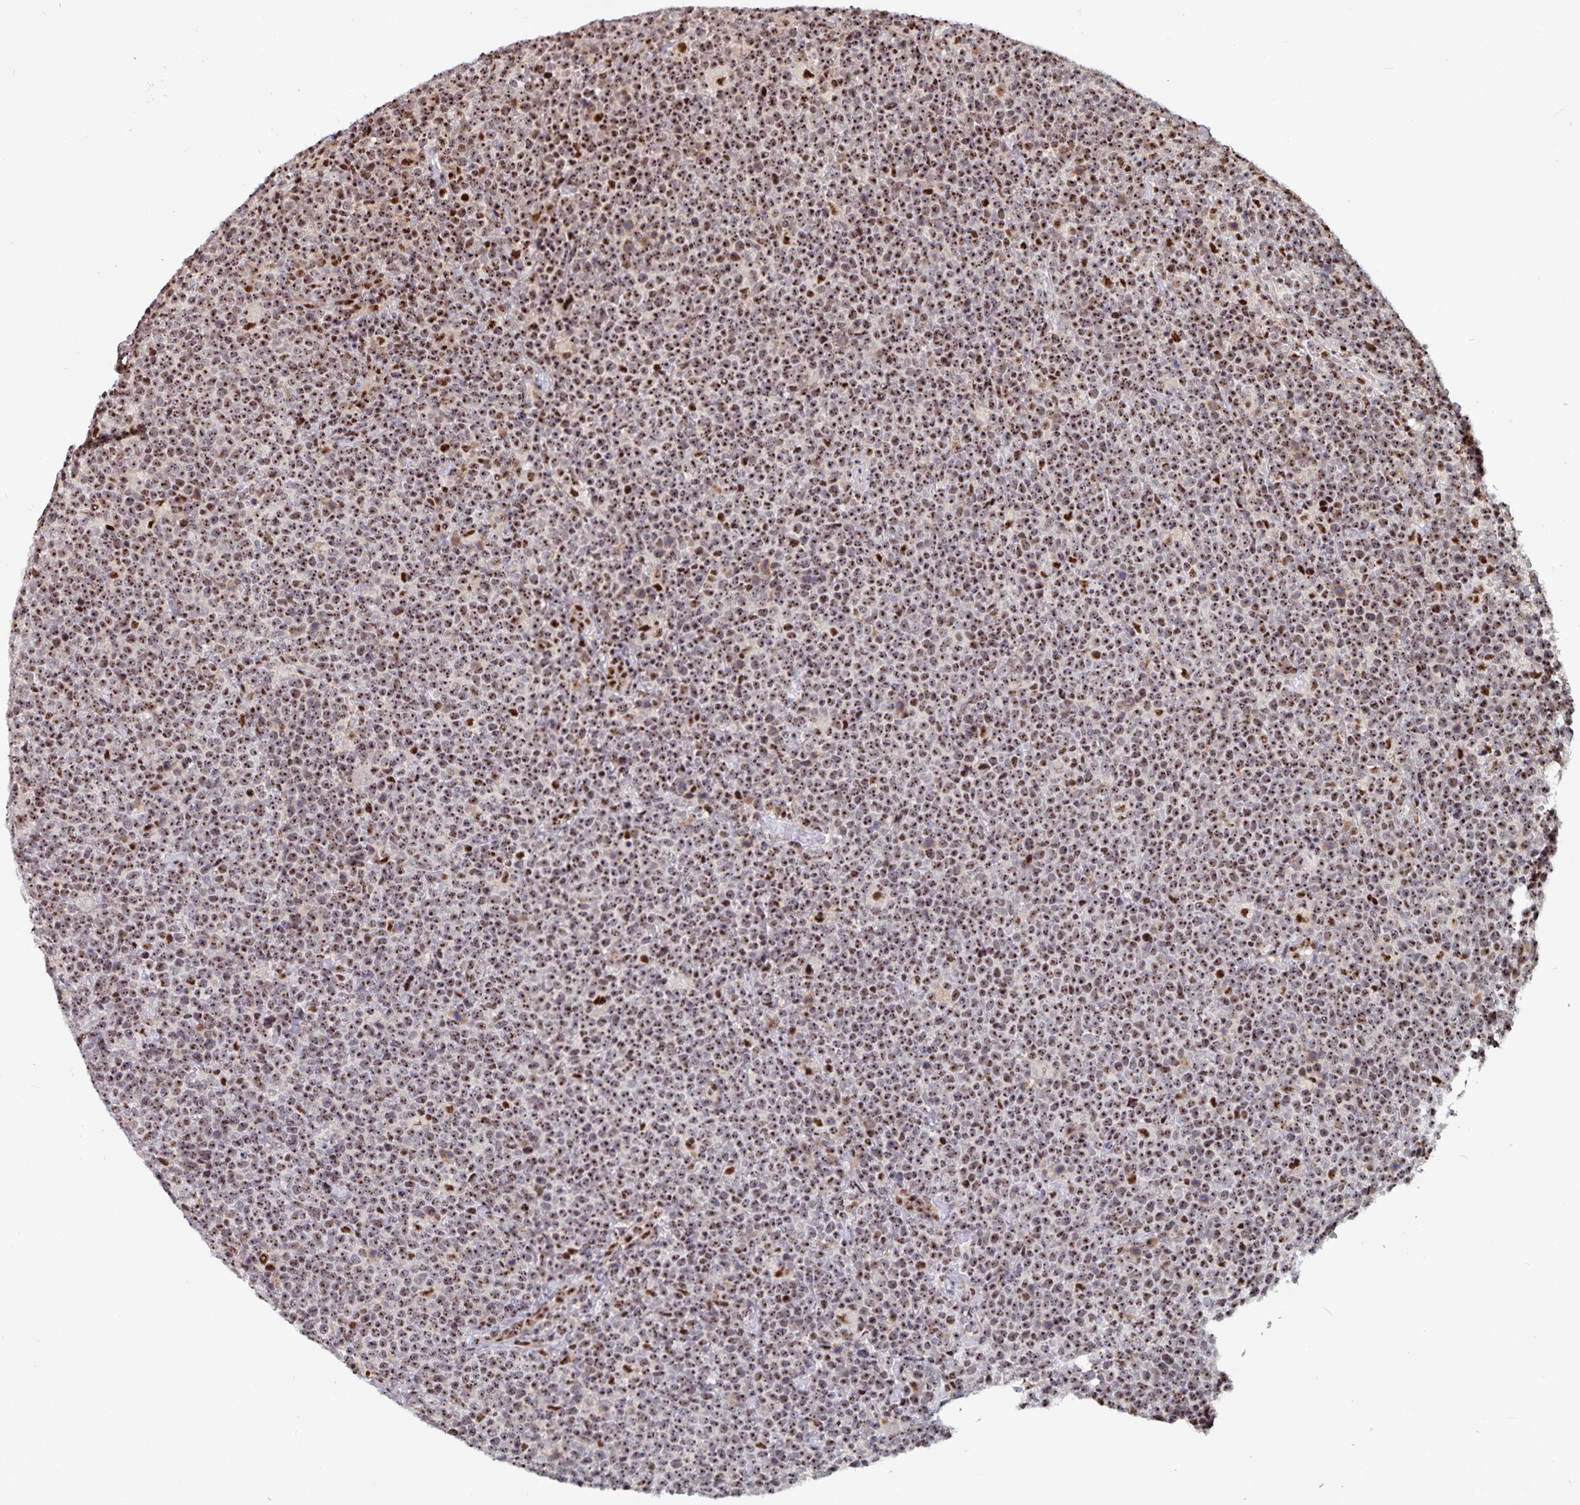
{"staining": {"intensity": "strong", "quantity": ">75%", "location": "nuclear"}, "tissue": "lymphoma", "cell_type": "Tumor cells", "image_type": "cancer", "snomed": [{"axis": "morphology", "description": "Malignant lymphoma, non-Hodgkin's type, High grade"}, {"axis": "topography", "description": "Lymph node"}], "caption": "Strong nuclear positivity for a protein is present in about >75% of tumor cells of high-grade malignant lymphoma, non-Hodgkin's type using immunohistochemistry.", "gene": "LAS1L", "patient": {"sex": "male", "age": 61}}